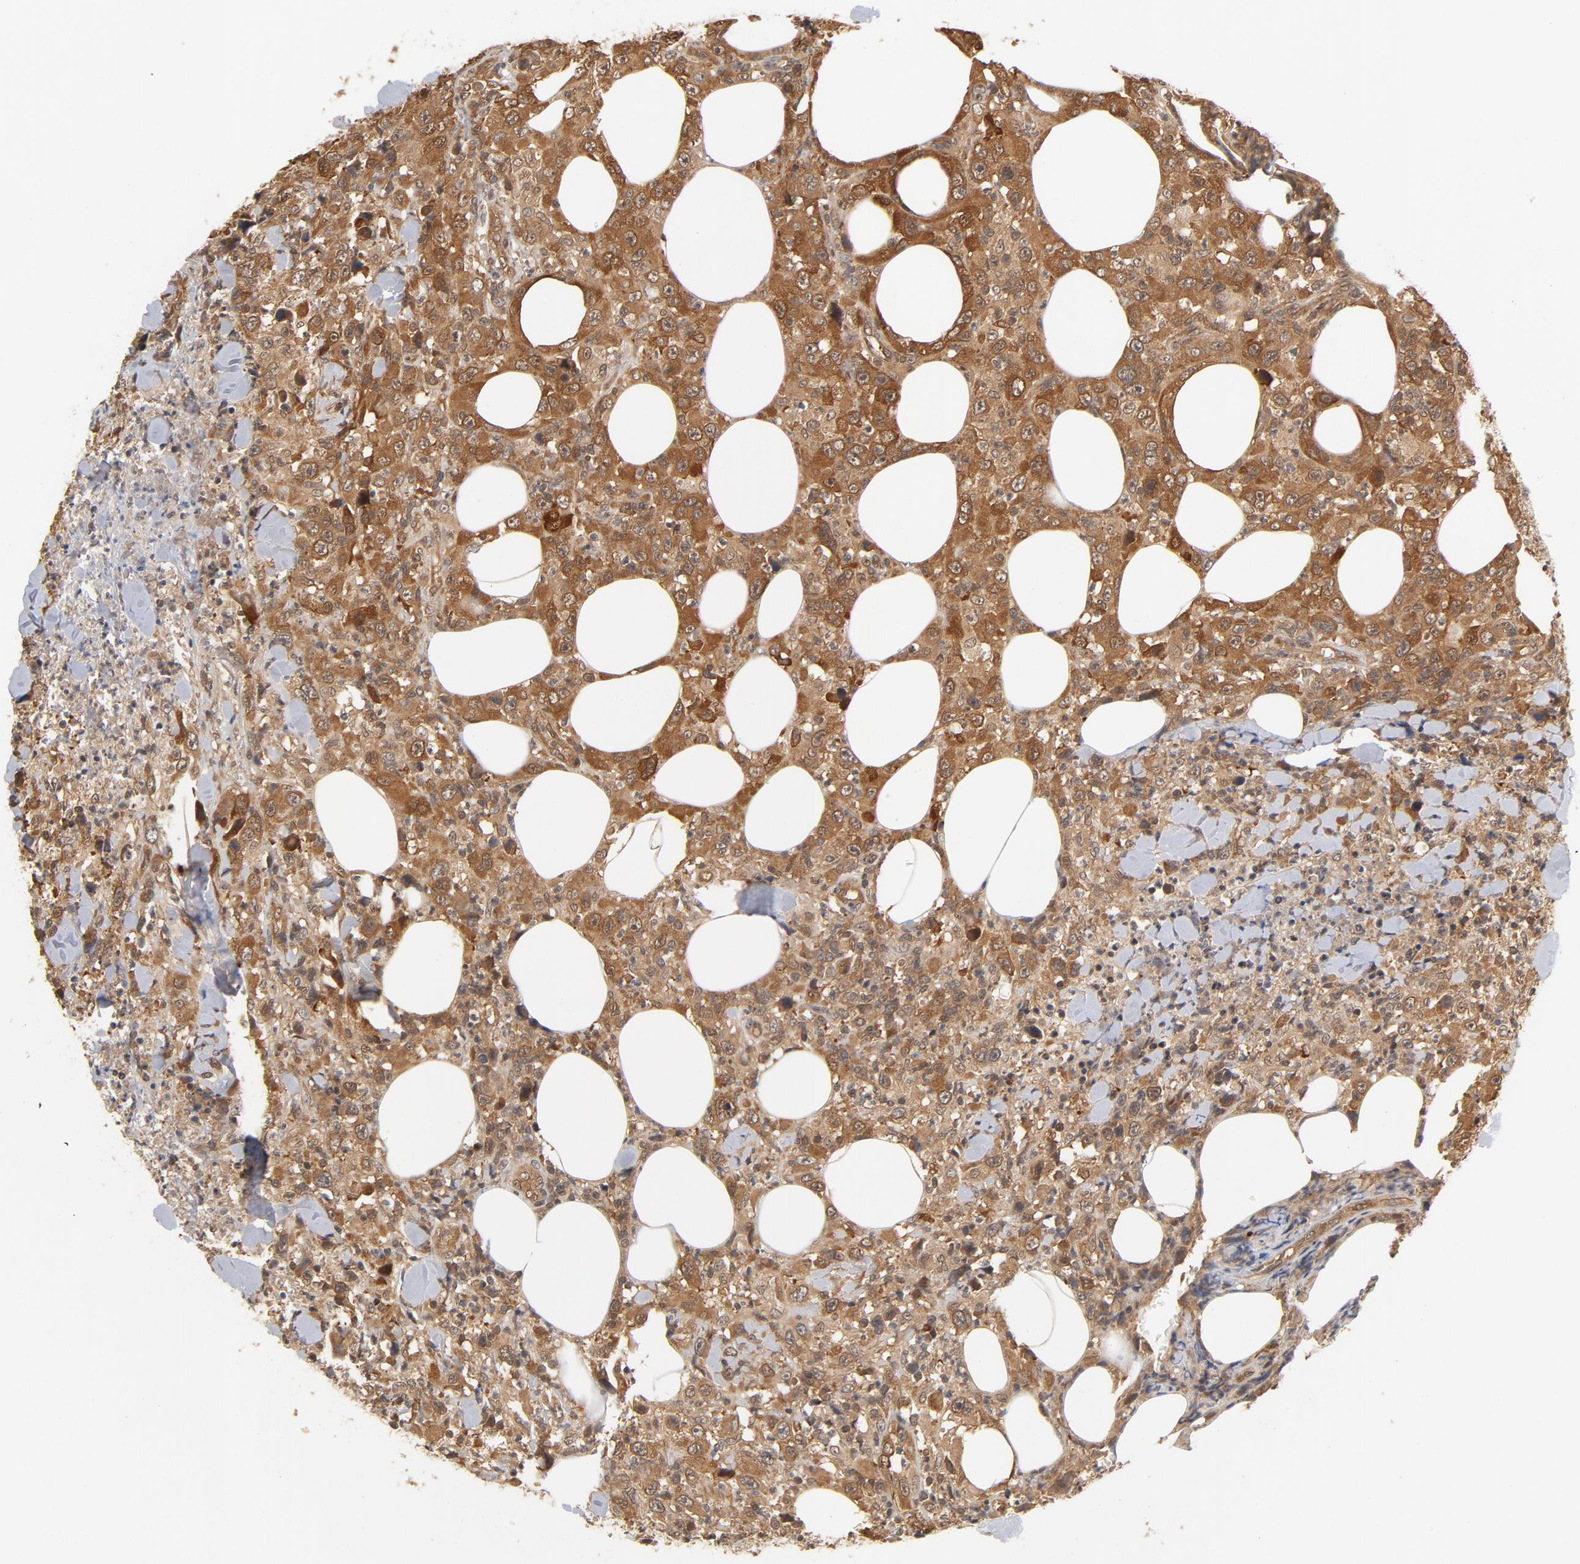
{"staining": {"intensity": "moderate", "quantity": ">75%", "location": "cytoplasmic/membranous"}, "tissue": "thyroid cancer", "cell_type": "Tumor cells", "image_type": "cancer", "snomed": [{"axis": "morphology", "description": "Carcinoma, NOS"}, {"axis": "topography", "description": "Thyroid gland"}], "caption": "Human thyroid cancer stained with a brown dye reveals moderate cytoplasmic/membranous positive expression in about >75% of tumor cells.", "gene": "CDC37", "patient": {"sex": "female", "age": 77}}